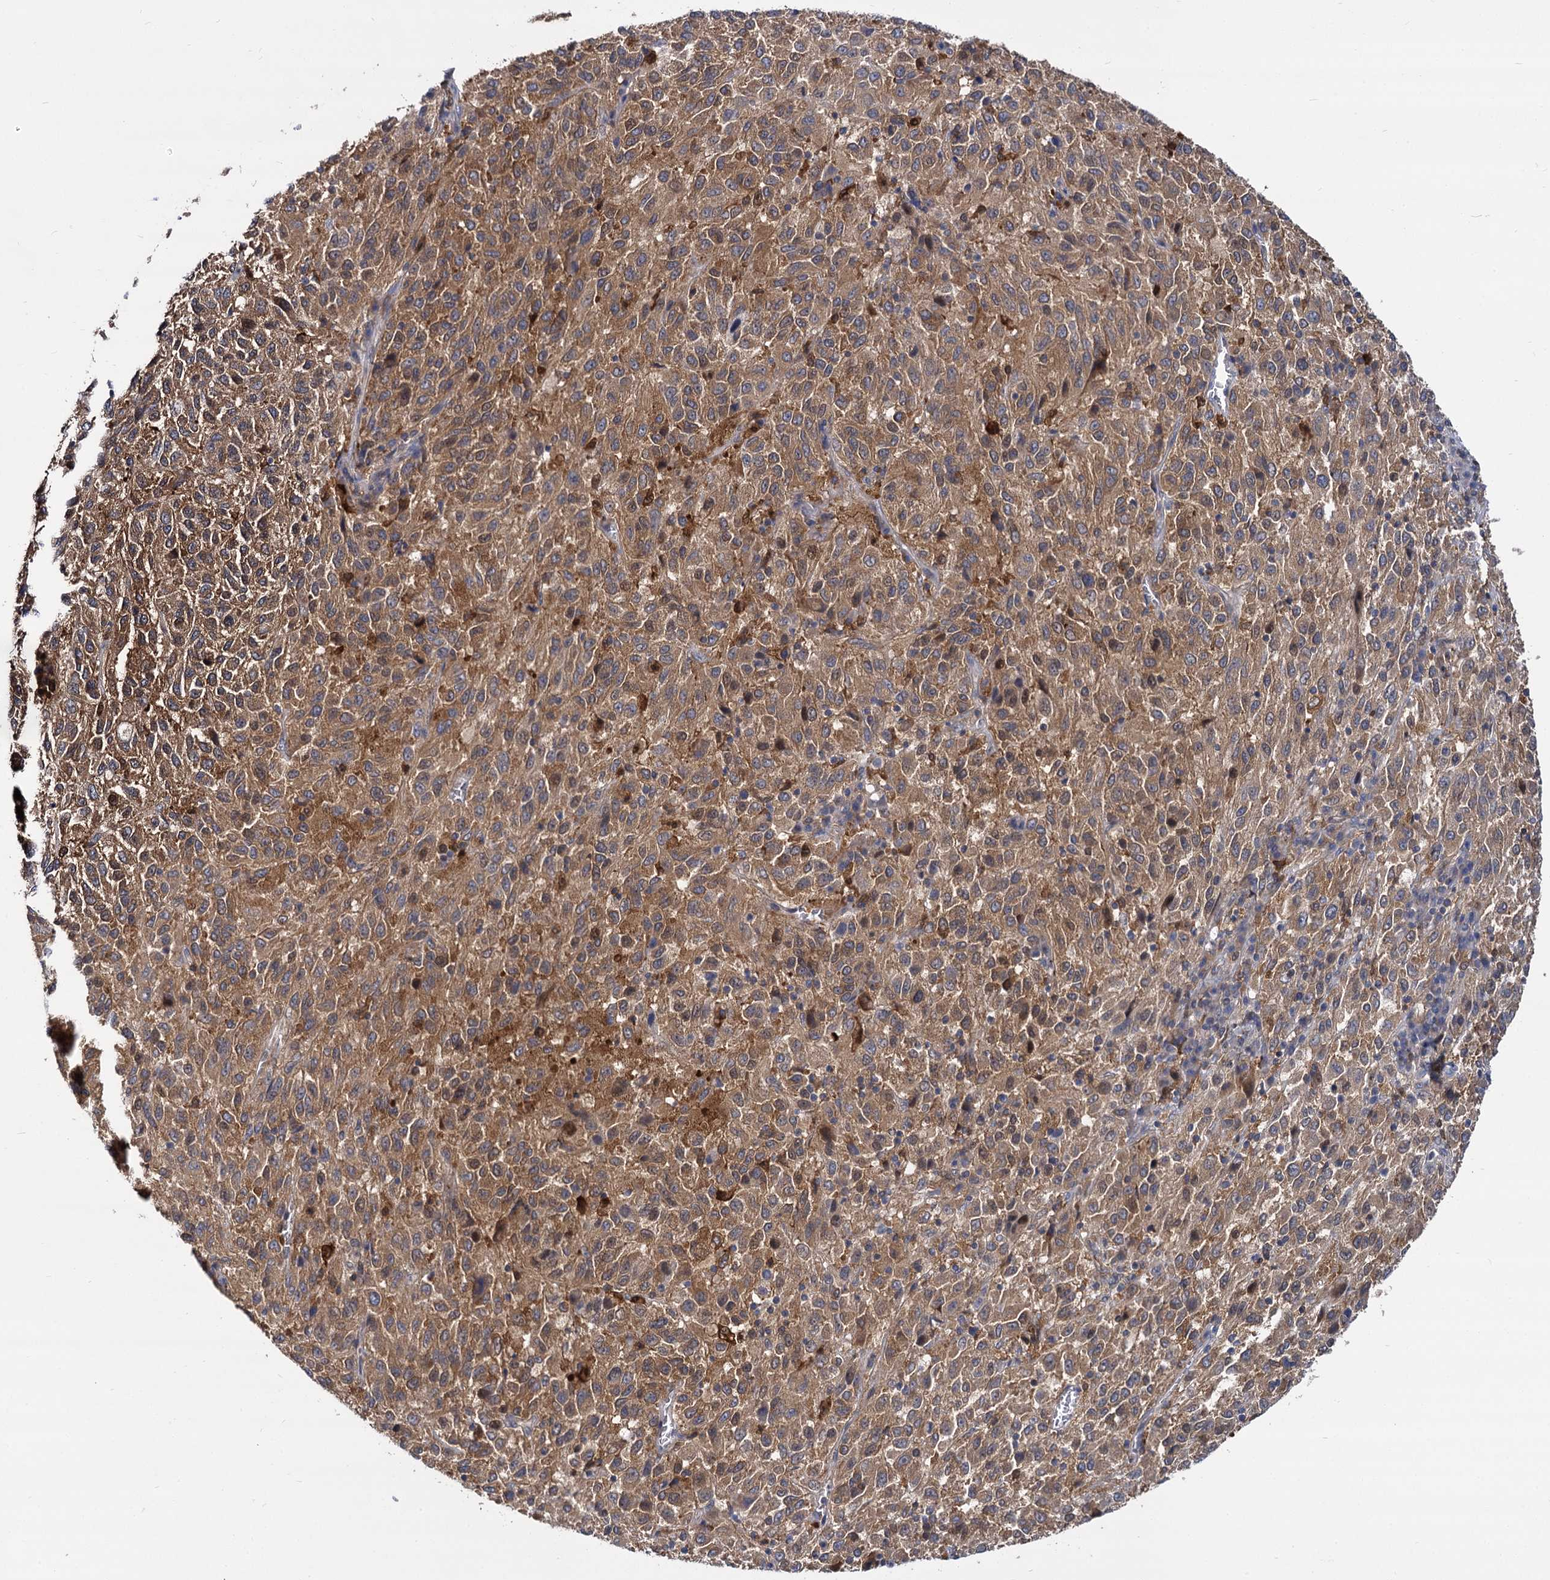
{"staining": {"intensity": "moderate", "quantity": ">75%", "location": "cytoplasmic/membranous"}, "tissue": "melanoma", "cell_type": "Tumor cells", "image_type": "cancer", "snomed": [{"axis": "morphology", "description": "Malignant melanoma, Metastatic site"}, {"axis": "topography", "description": "Lung"}], "caption": "Immunohistochemistry (IHC) image of neoplastic tissue: human melanoma stained using IHC reveals medium levels of moderate protein expression localized specifically in the cytoplasmic/membranous of tumor cells, appearing as a cytoplasmic/membranous brown color.", "gene": "GCLC", "patient": {"sex": "male", "age": 64}}